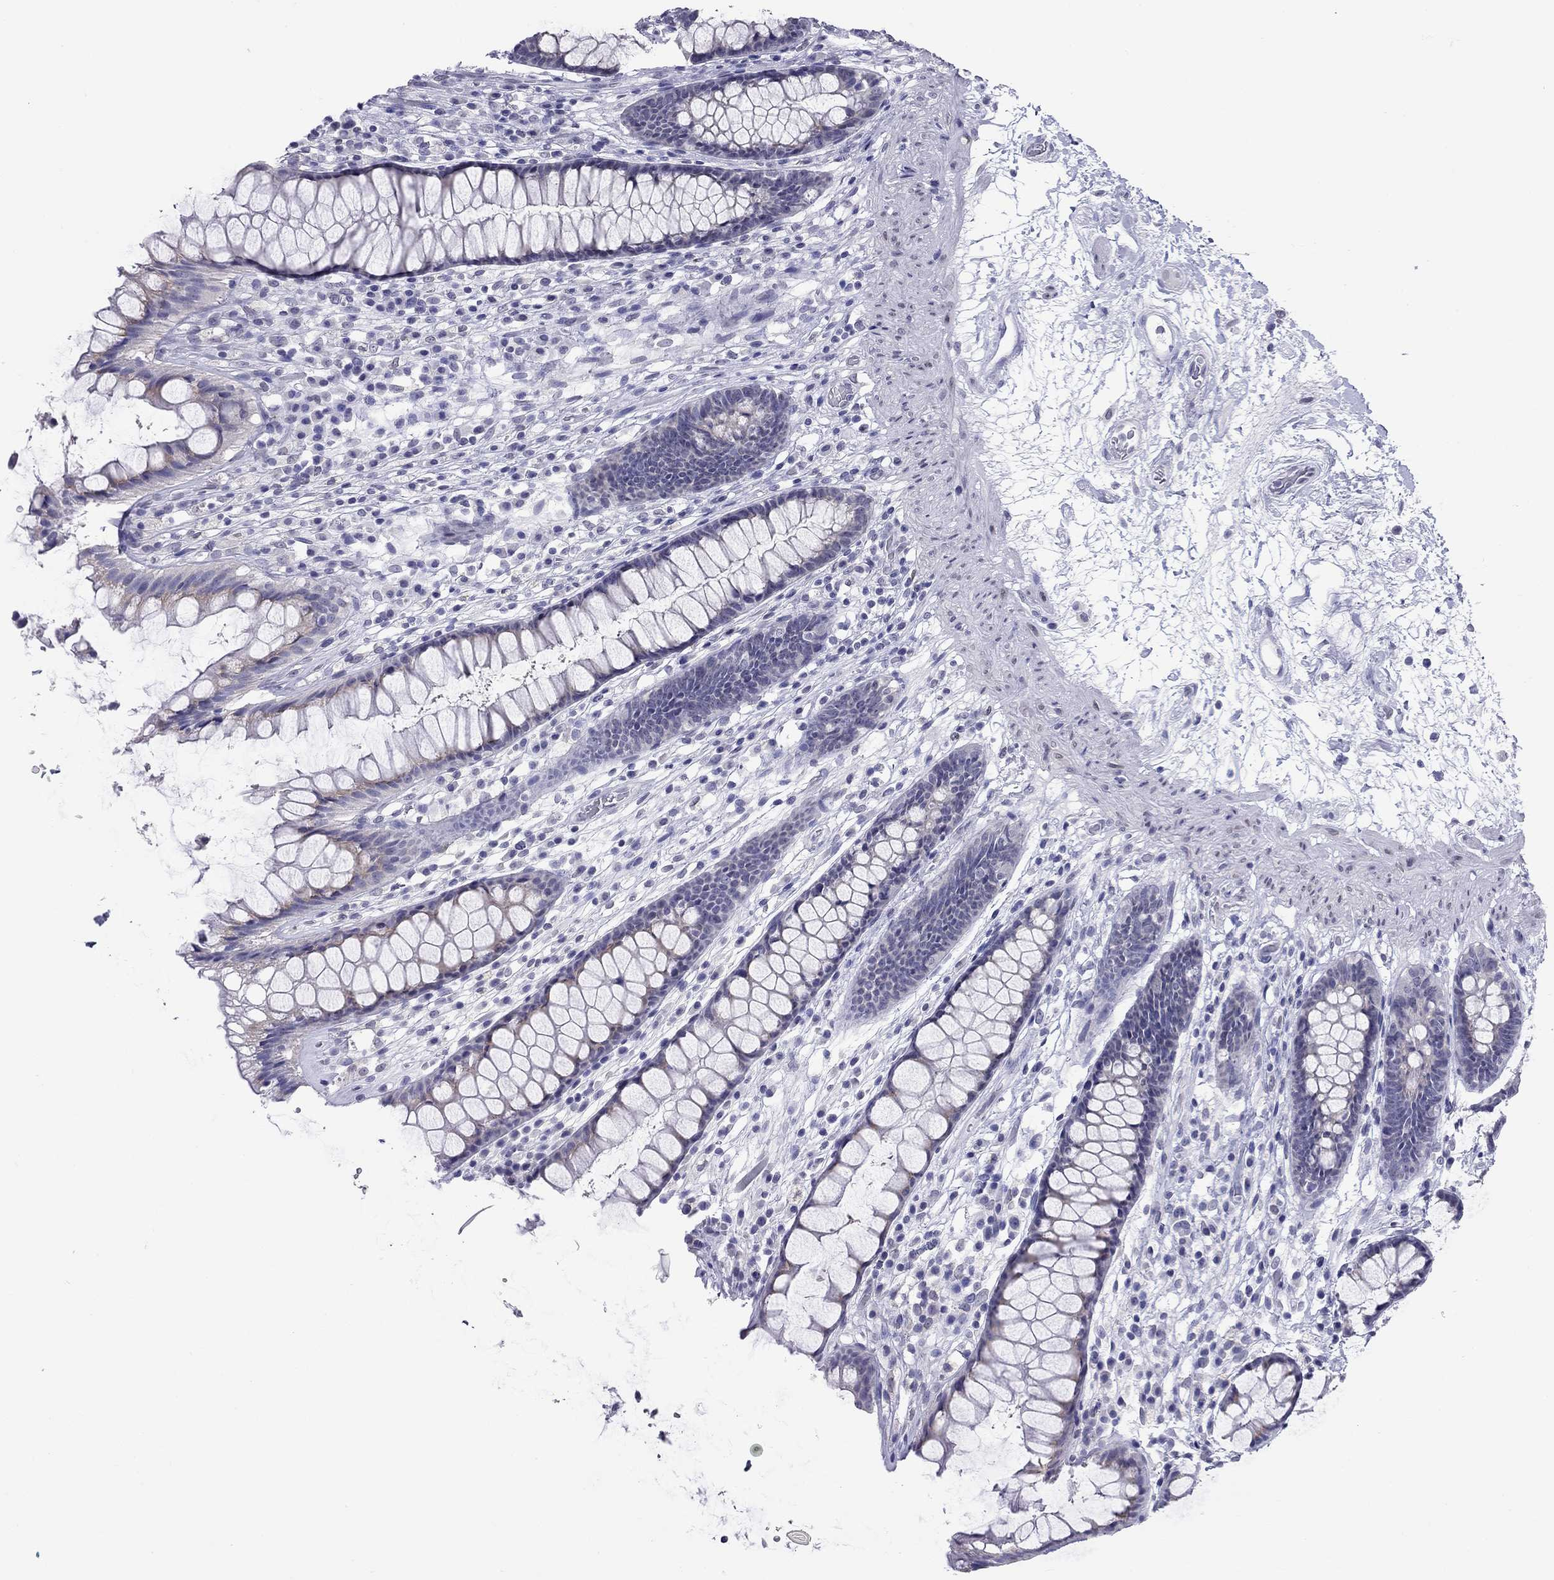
{"staining": {"intensity": "moderate", "quantity": "<25%", "location": "cytoplasmic/membranous"}, "tissue": "rectum", "cell_type": "Glandular cells", "image_type": "normal", "snomed": [{"axis": "morphology", "description": "Normal tissue, NOS"}, {"axis": "topography", "description": "Rectum"}], "caption": "DAB (3,3'-diaminobenzidine) immunohistochemical staining of normal human rectum displays moderate cytoplasmic/membranous protein positivity in approximately <25% of glandular cells.", "gene": "ARMC12", "patient": {"sex": "male", "age": 72}}